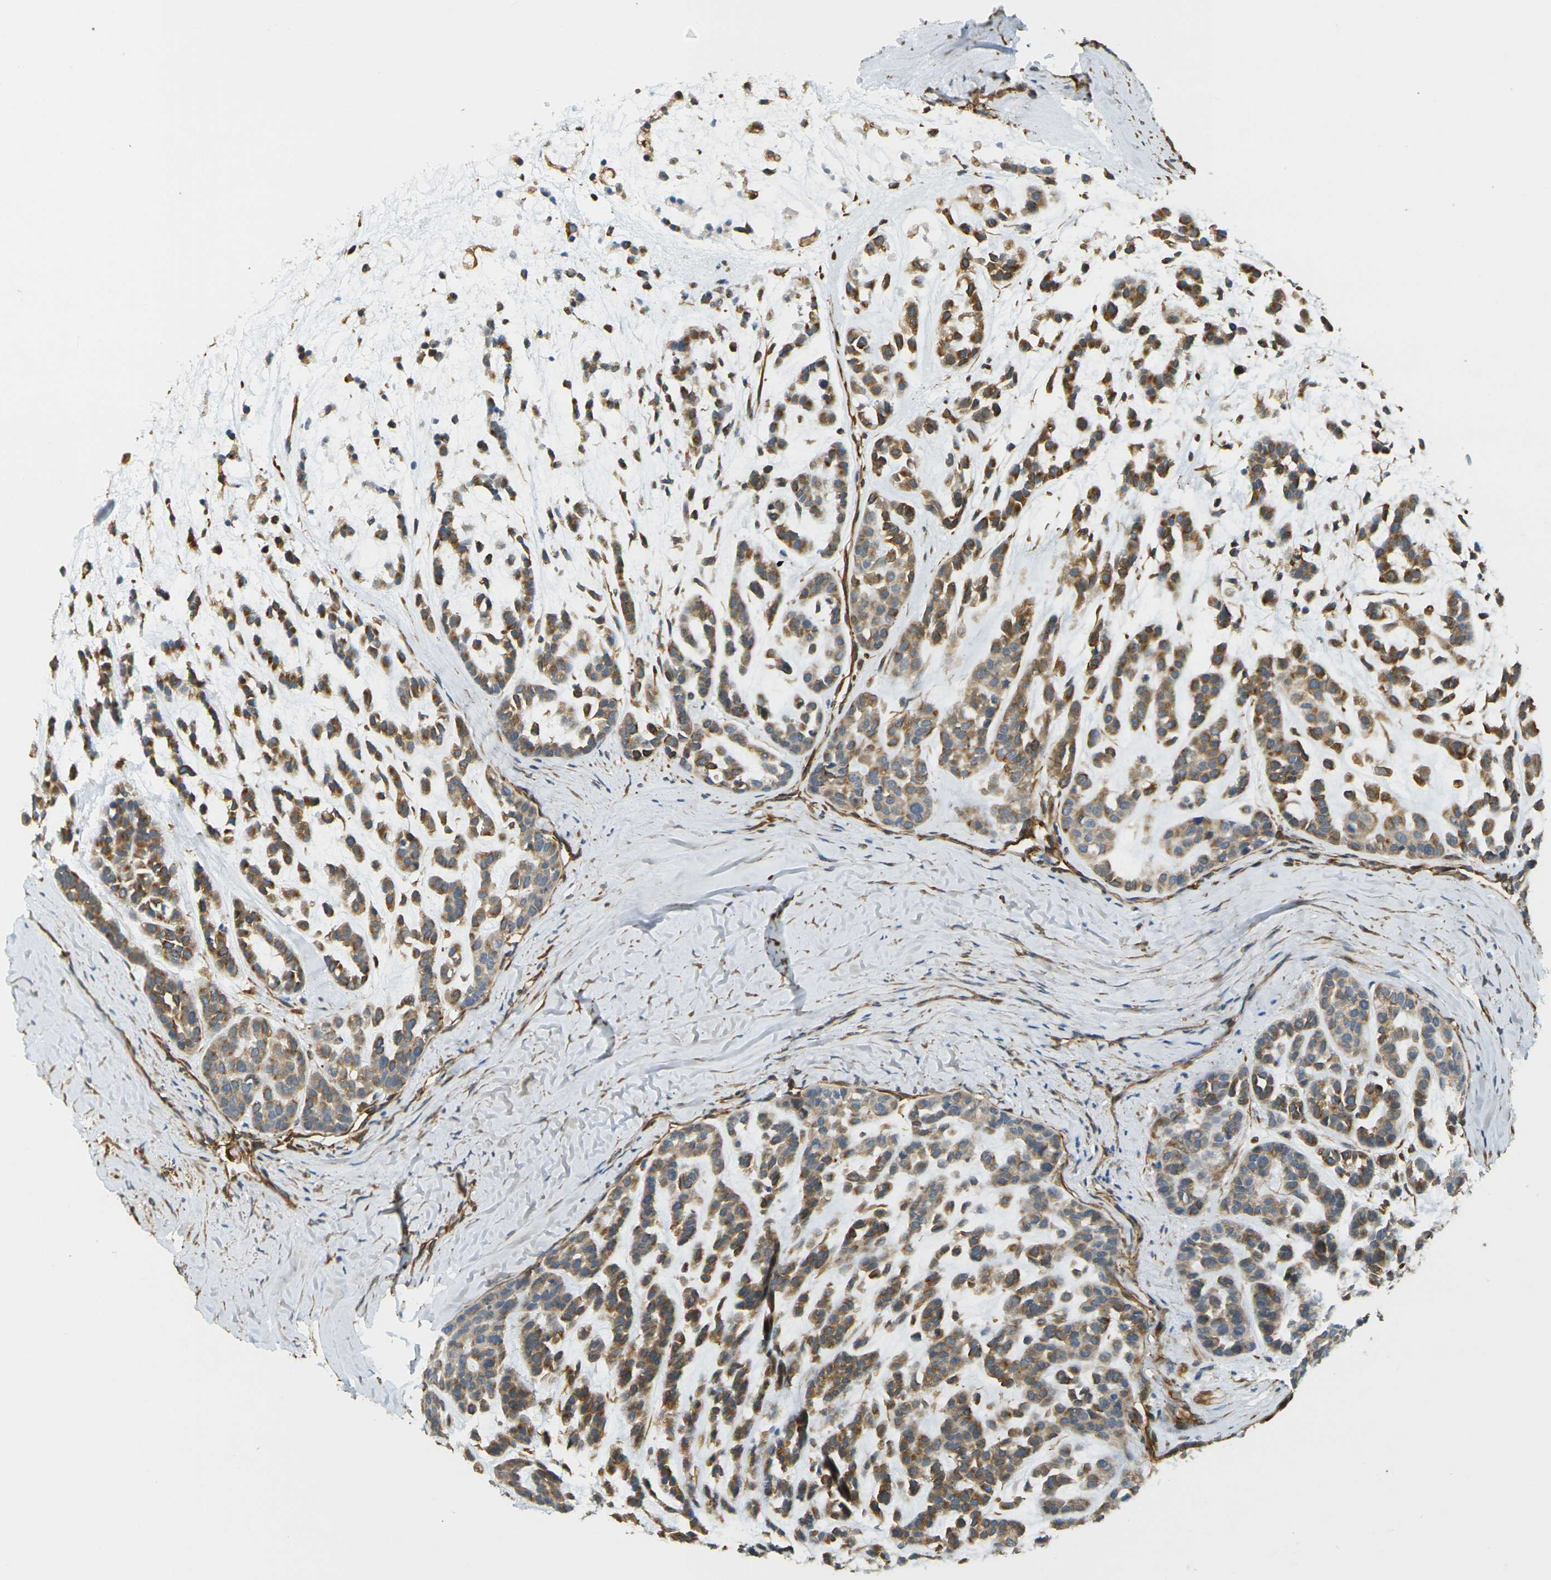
{"staining": {"intensity": "moderate", "quantity": ">75%", "location": "cytoplasmic/membranous"}, "tissue": "head and neck cancer", "cell_type": "Tumor cells", "image_type": "cancer", "snomed": [{"axis": "morphology", "description": "Adenocarcinoma, NOS"}, {"axis": "morphology", "description": "Adenoma, NOS"}, {"axis": "topography", "description": "Head-Neck"}], "caption": "An image showing moderate cytoplasmic/membranous expression in about >75% of tumor cells in head and neck adenocarcinoma, as visualized by brown immunohistochemical staining.", "gene": "CYTH3", "patient": {"sex": "female", "age": 55}}